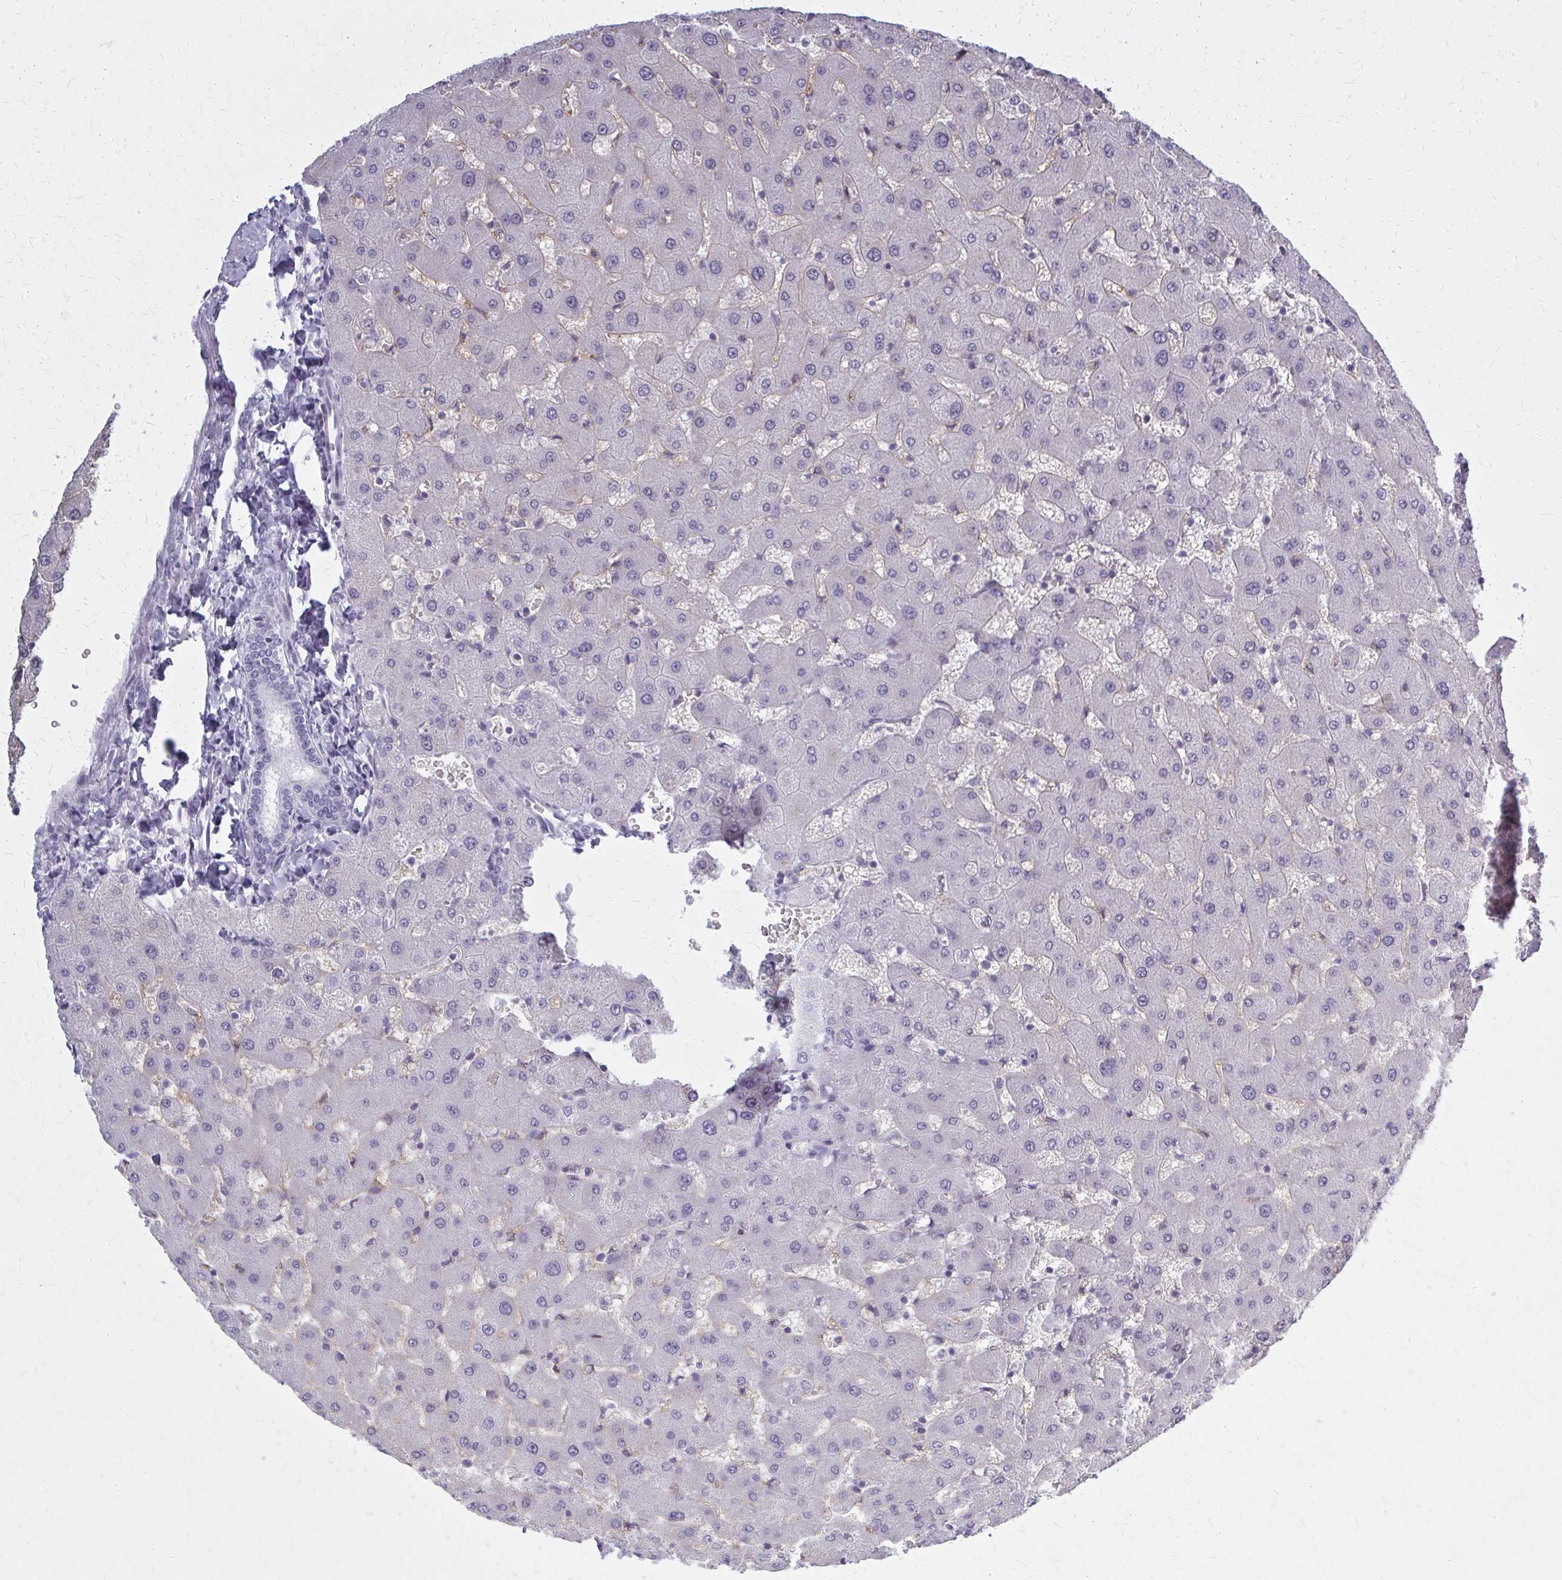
{"staining": {"intensity": "negative", "quantity": "none", "location": "none"}, "tissue": "liver", "cell_type": "Cholangiocytes", "image_type": "normal", "snomed": [{"axis": "morphology", "description": "Normal tissue, NOS"}, {"axis": "topography", "description": "Liver"}], "caption": "High power microscopy image of an immunohistochemistry micrograph of normal liver, revealing no significant staining in cholangiocytes.", "gene": "CASQ2", "patient": {"sex": "female", "age": 63}}